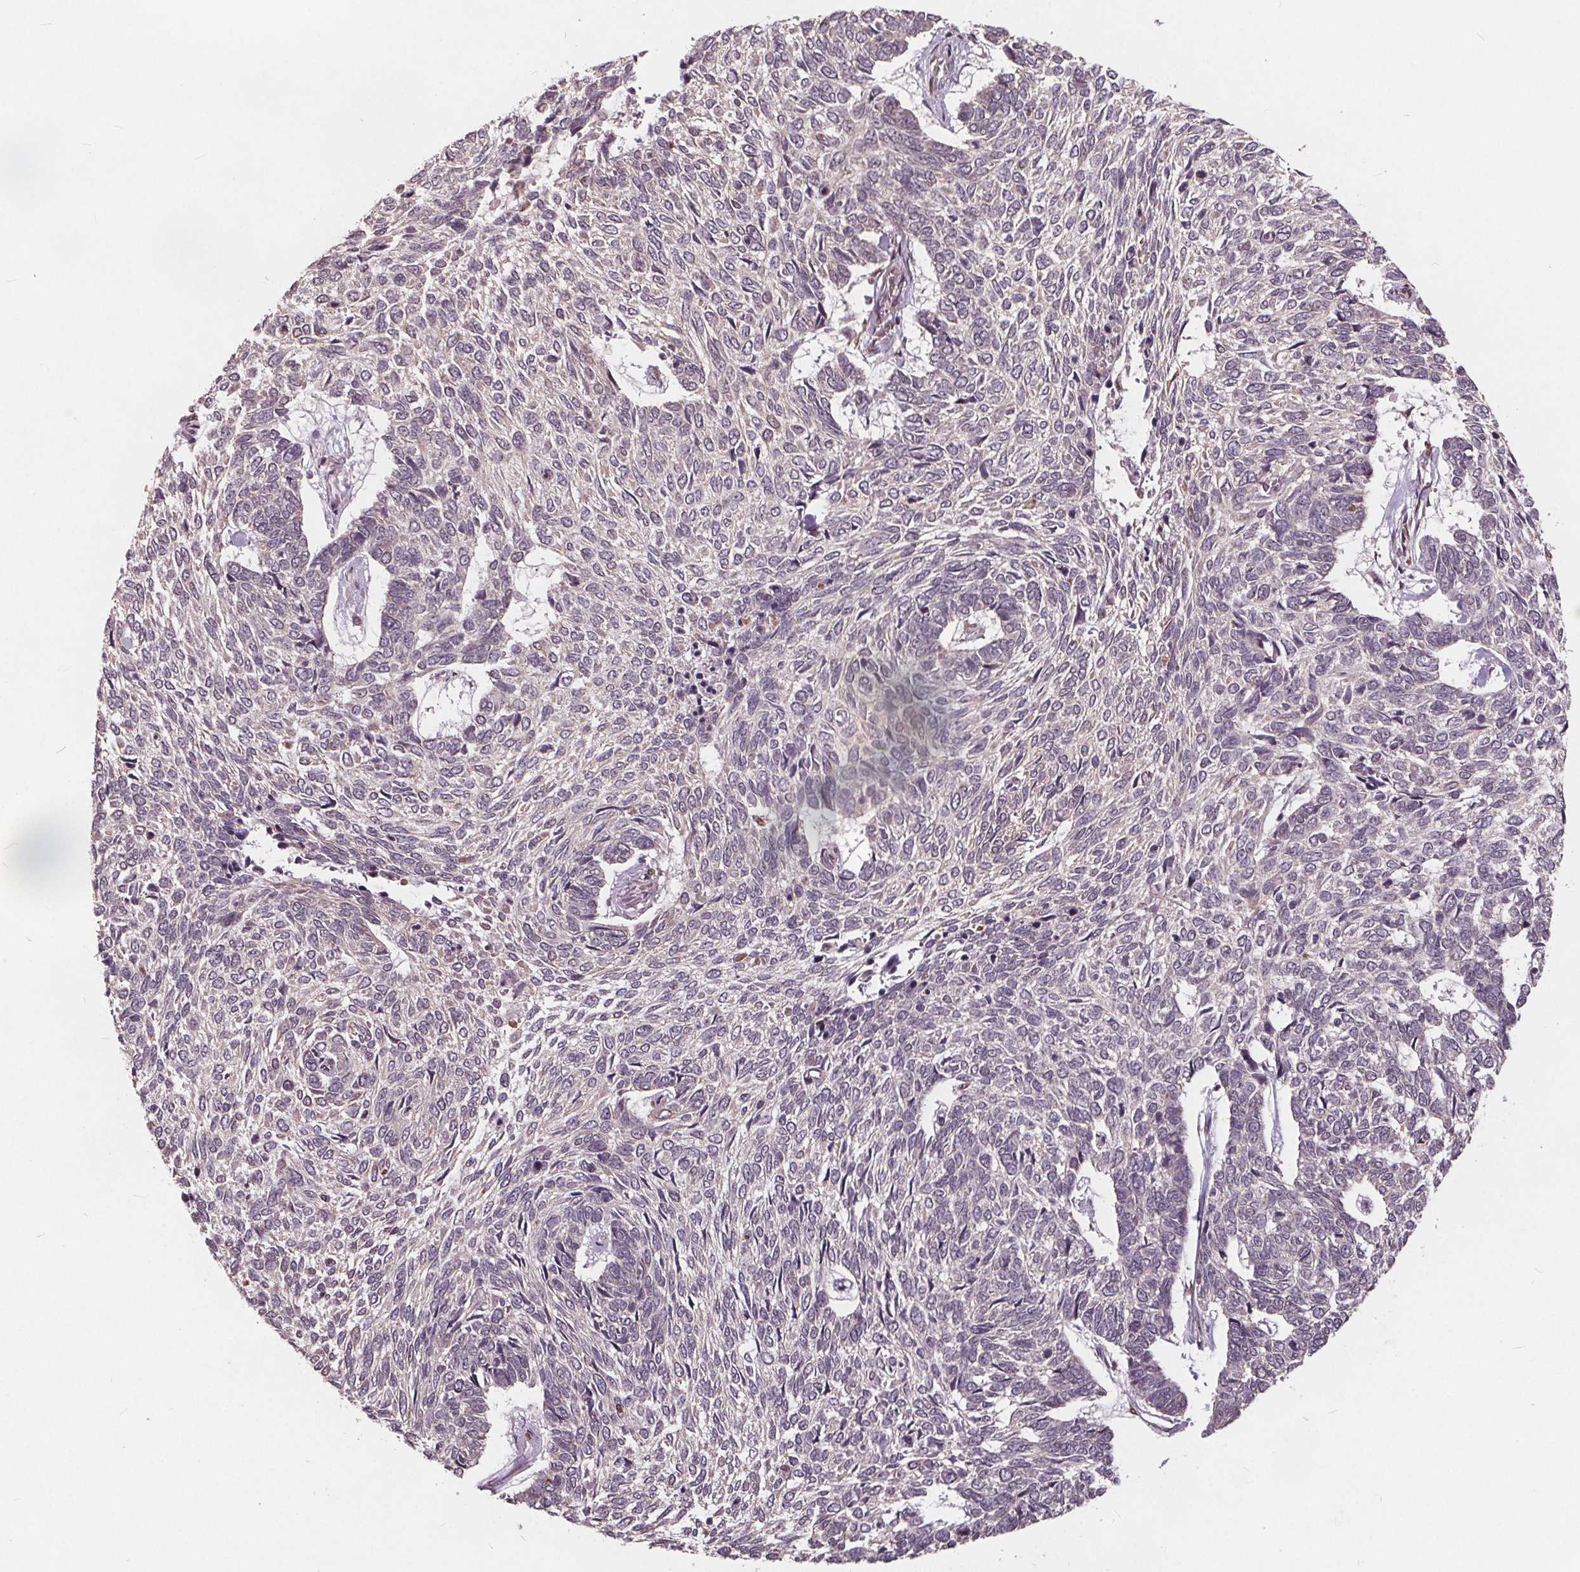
{"staining": {"intensity": "negative", "quantity": "none", "location": "none"}, "tissue": "skin cancer", "cell_type": "Tumor cells", "image_type": "cancer", "snomed": [{"axis": "morphology", "description": "Basal cell carcinoma"}, {"axis": "topography", "description": "Skin"}], "caption": "DAB immunohistochemical staining of human skin cancer displays no significant expression in tumor cells.", "gene": "HIF1AN", "patient": {"sex": "female", "age": 65}}